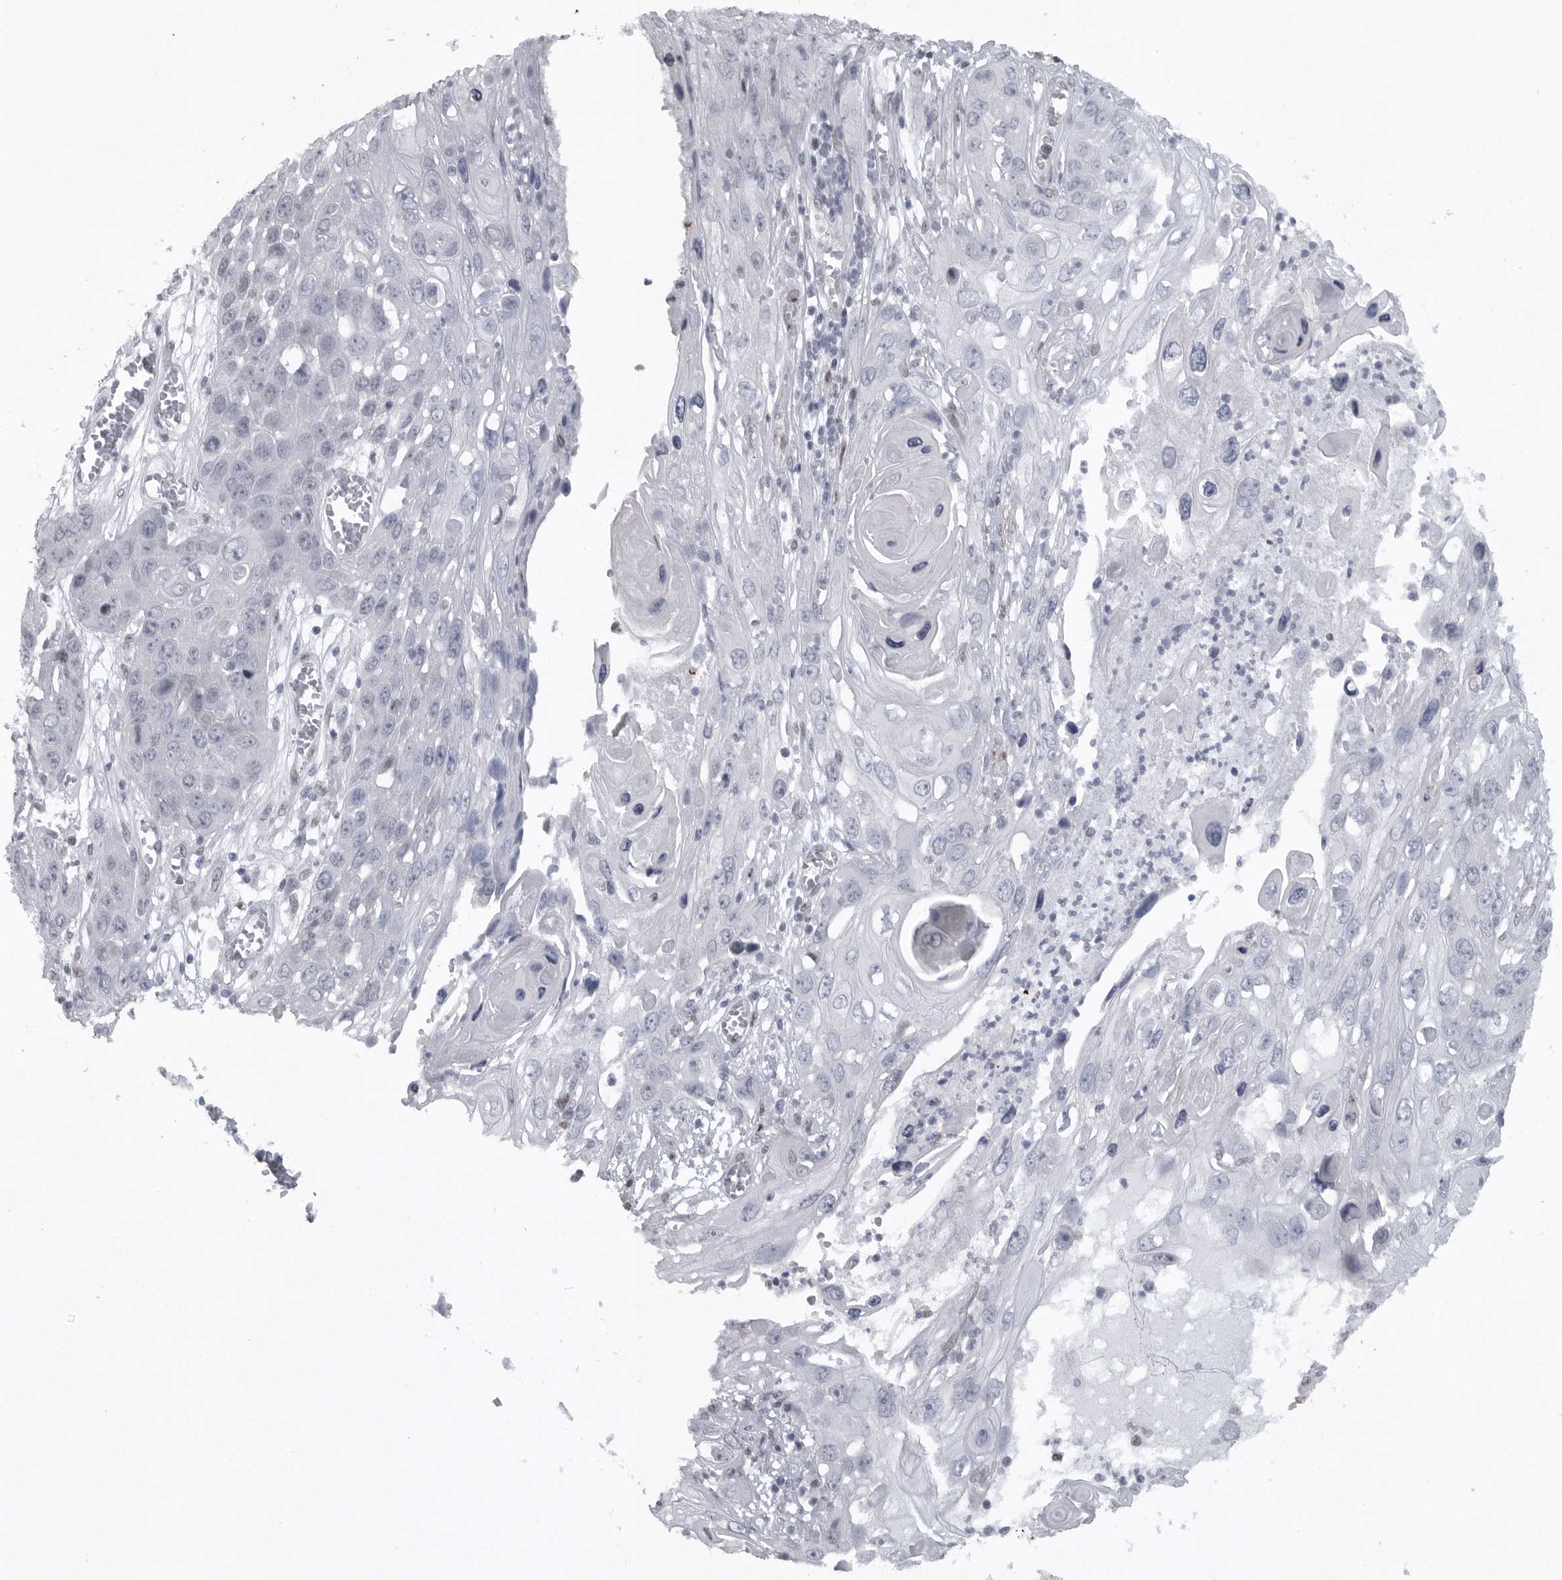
{"staining": {"intensity": "negative", "quantity": "none", "location": "none"}, "tissue": "skin cancer", "cell_type": "Tumor cells", "image_type": "cancer", "snomed": [{"axis": "morphology", "description": "Squamous cell carcinoma, NOS"}, {"axis": "topography", "description": "Skin"}], "caption": "Photomicrograph shows no significant protein expression in tumor cells of skin squamous cell carcinoma.", "gene": "HMGN3", "patient": {"sex": "male", "age": 55}}